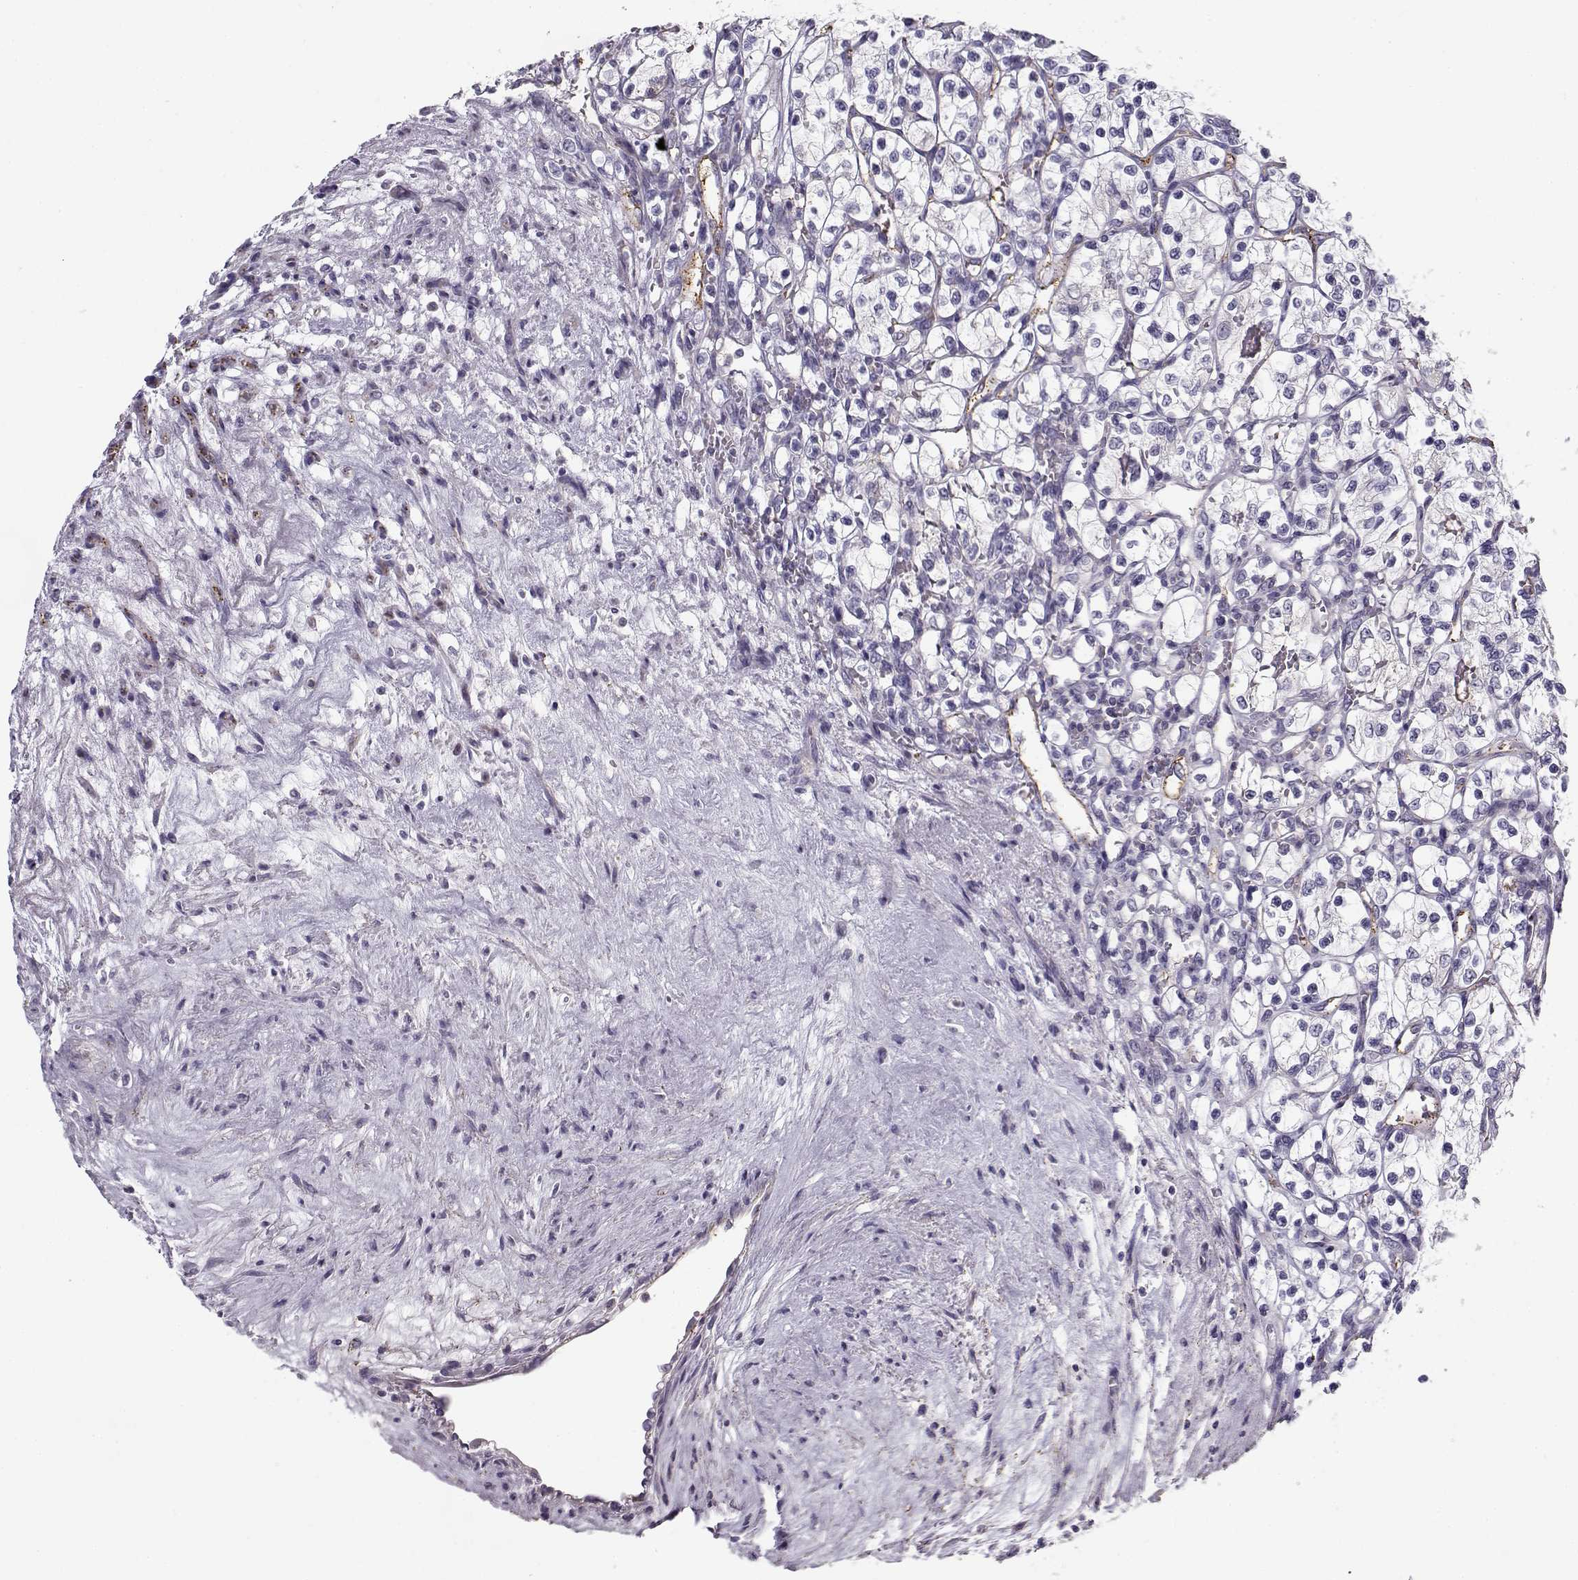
{"staining": {"intensity": "negative", "quantity": "none", "location": "none"}, "tissue": "renal cancer", "cell_type": "Tumor cells", "image_type": "cancer", "snomed": [{"axis": "morphology", "description": "Adenocarcinoma, NOS"}, {"axis": "topography", "description": "Kidney"}], "caption": "This is a histopathology image of immunohistochemistry (IHC) staining of renal adenocarcinoma, which shows no positivity in tumor cells.", "gene": "MYO1A", "patient": {"sex": "female", "age": 69}}